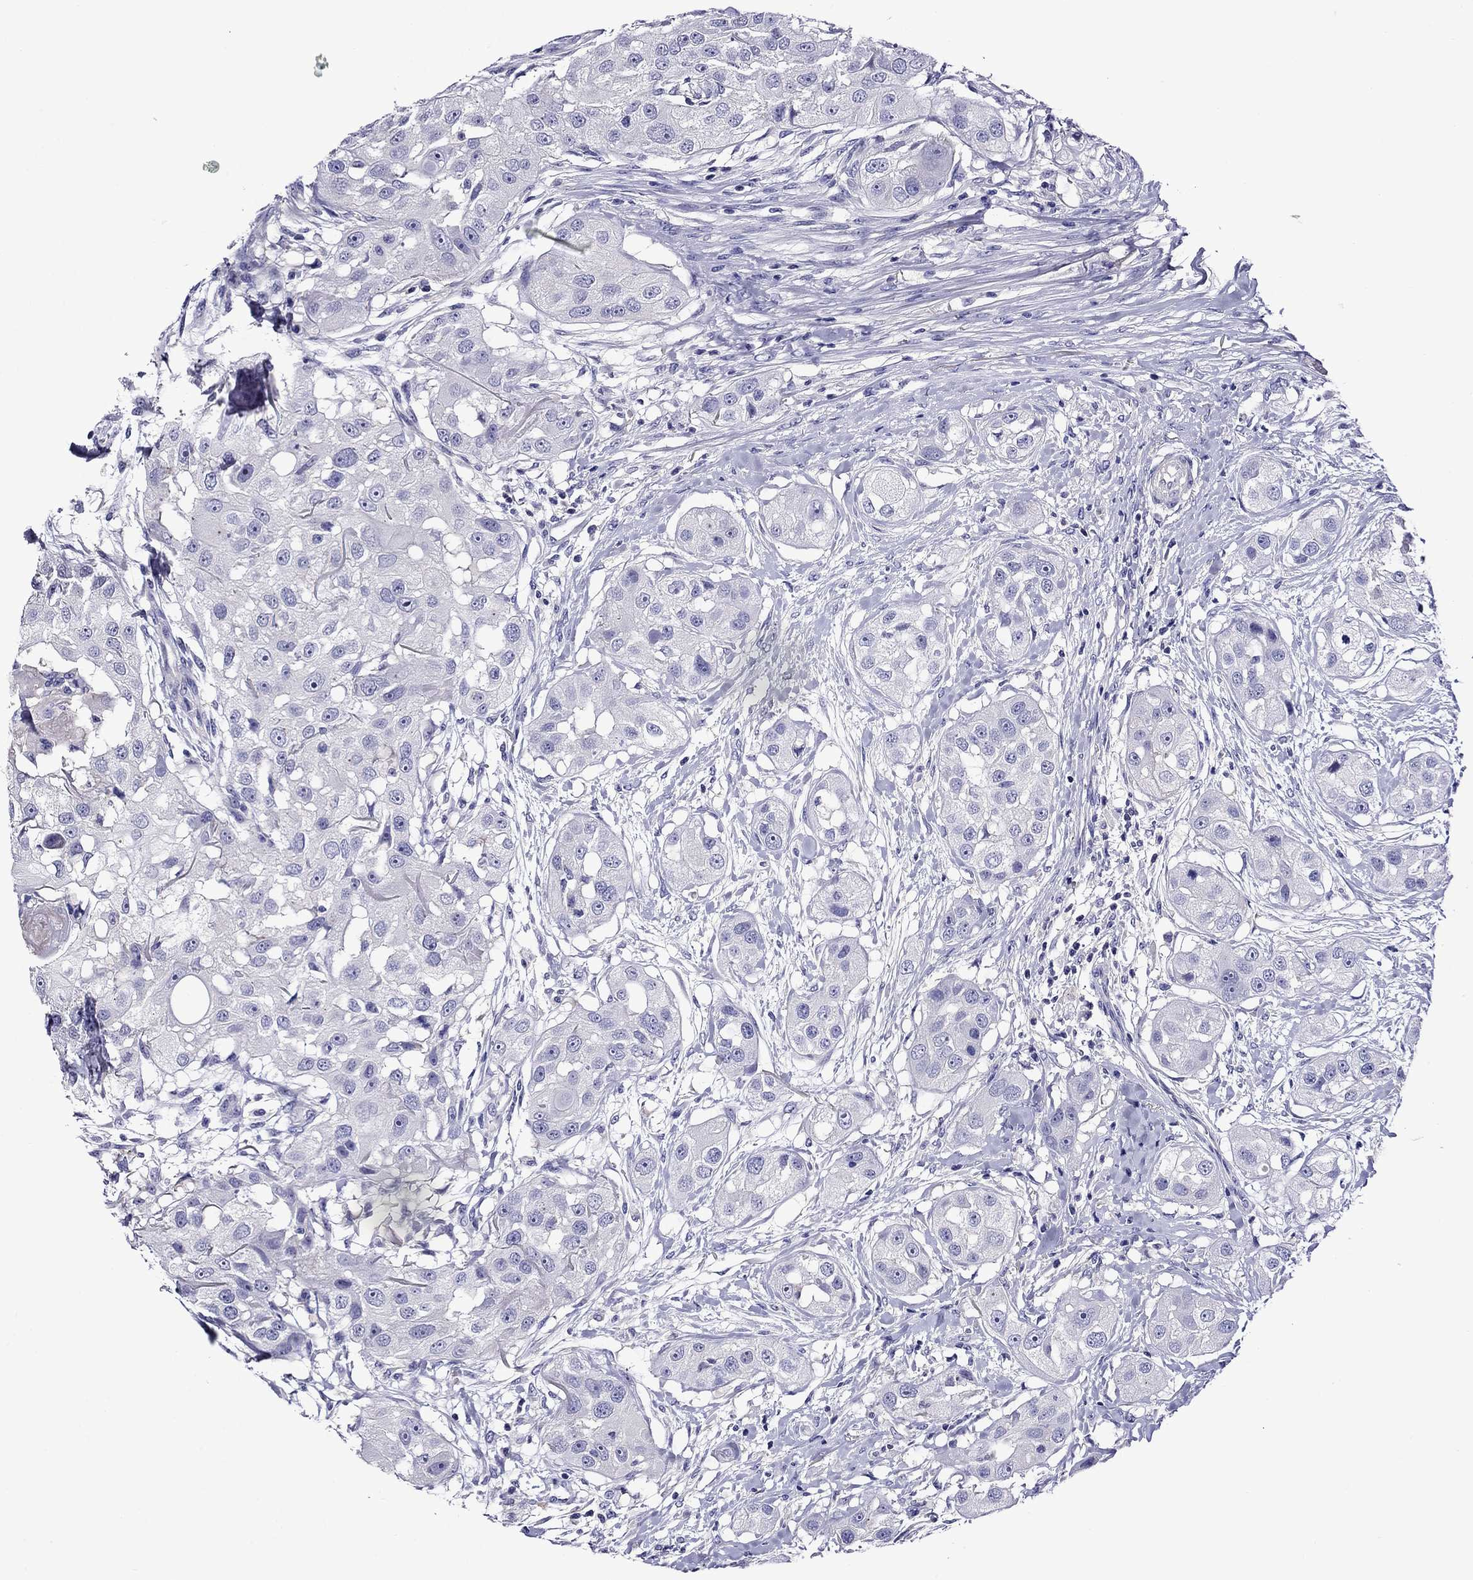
{"staining": {"intensity": "negative", "quantity": "none", "location": "none"}, "tissue": "head and neck cancer", "cell_type": "Tumor cells", "image_type": "cancer", "snomed": [{"axis": "morphology", "description": "Squamous cell carcinoma, NOS"}, {"axis": "topography", "description": "Head-Neck"}], "caption": "Tumor cells show no significant positivity in head and neck cancer.", "gene": "SCG2", "patient": {"sex": "male", "age": 51}}